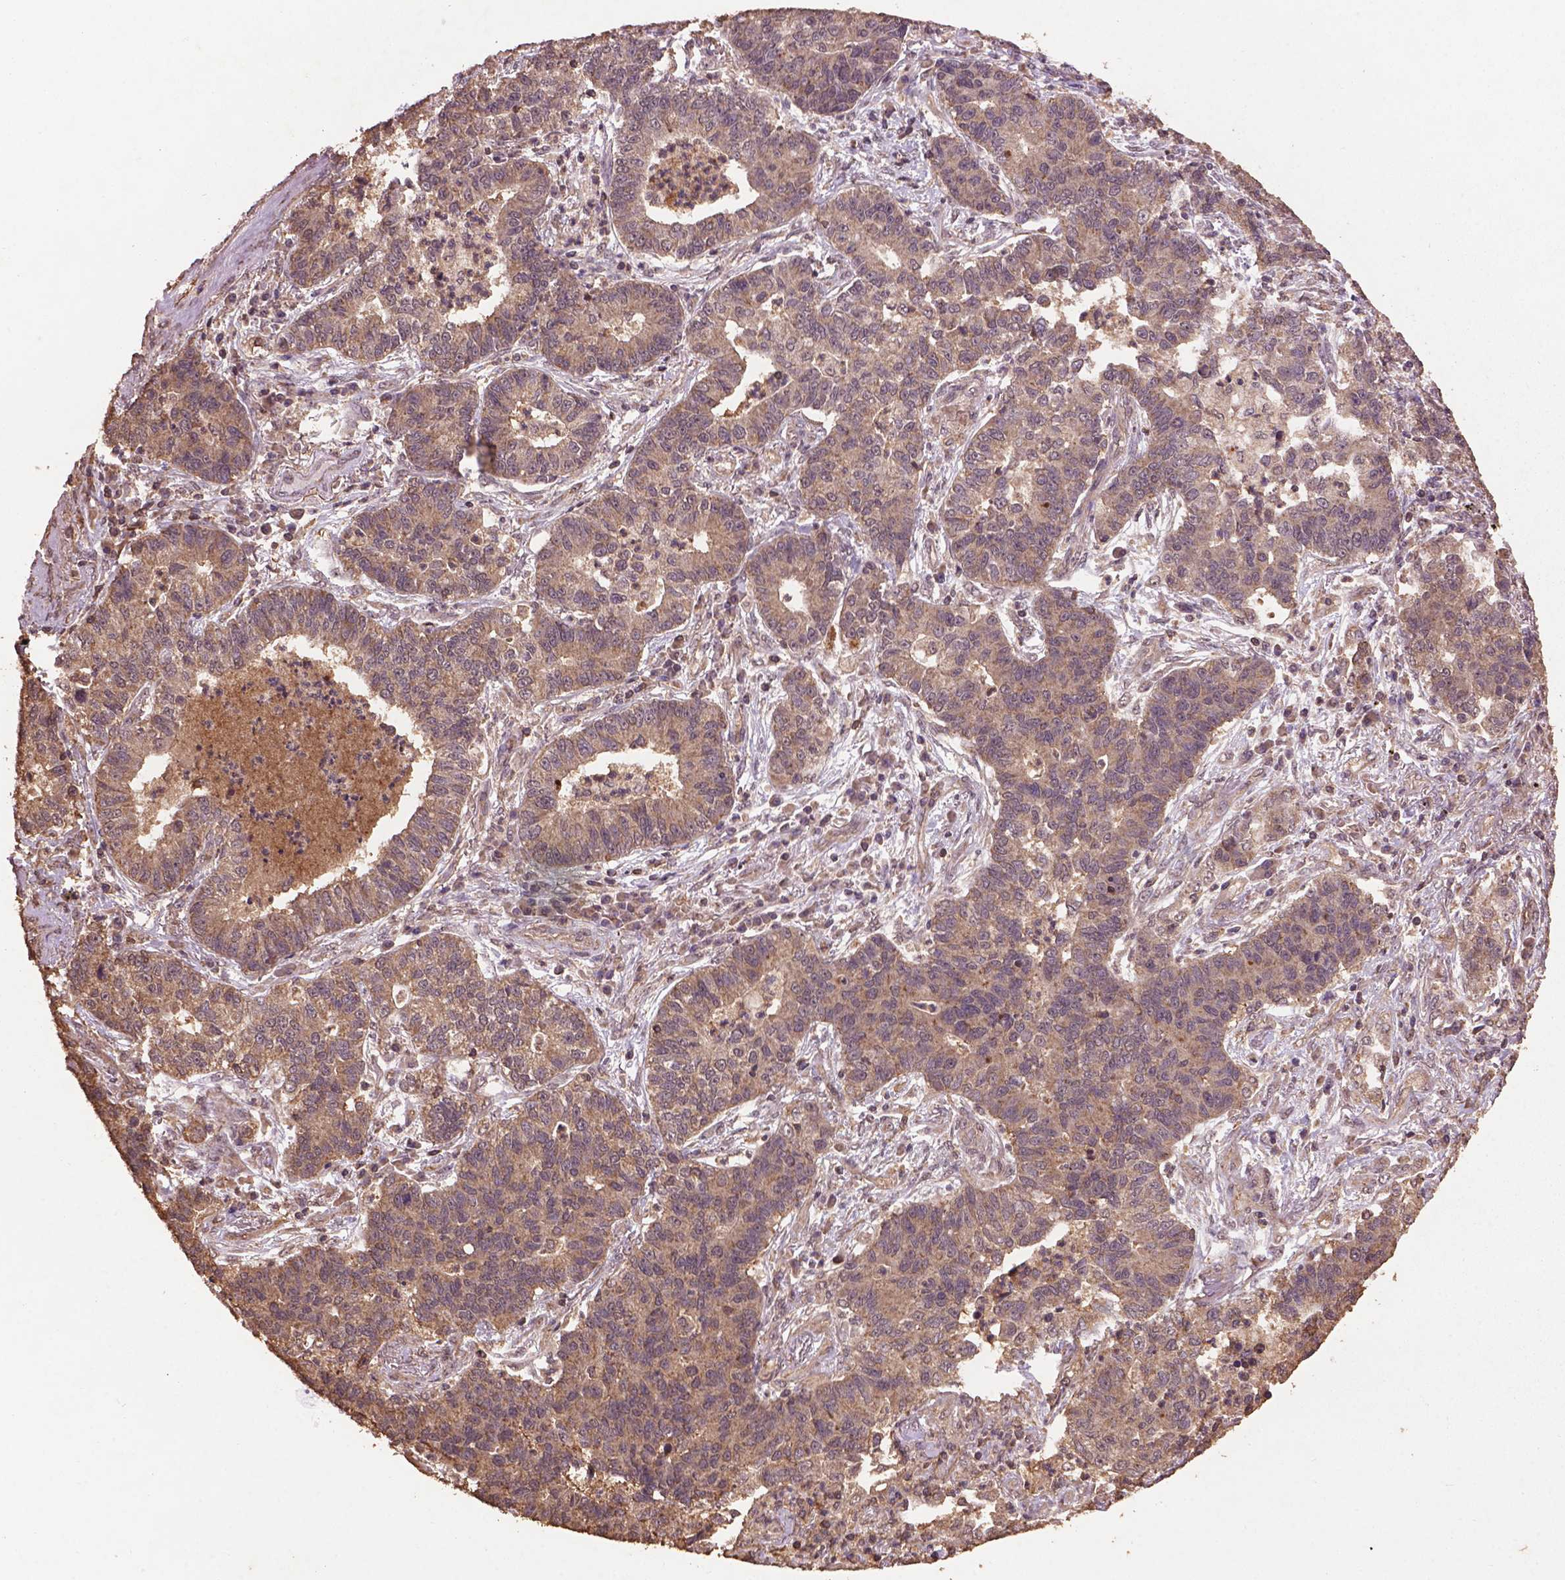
{"staining": {"intensity": "negative", "quantity": "none", "location": "none"}, "tissue": "lung cancer", "cell_type": "Tumor cells", "image_type": "cancer", "snomed": [{"axis": "morphology", "description": "Adenocarcinoma, NOS"}, {"axis": "topography", "description": "Lung"}], "caption": "The photomicrograph exhibits no staining of tumor cells in adenocarcinoma (lung).", "gene": "BABAM1", "patient": {"sex": "female", "age": 57}}